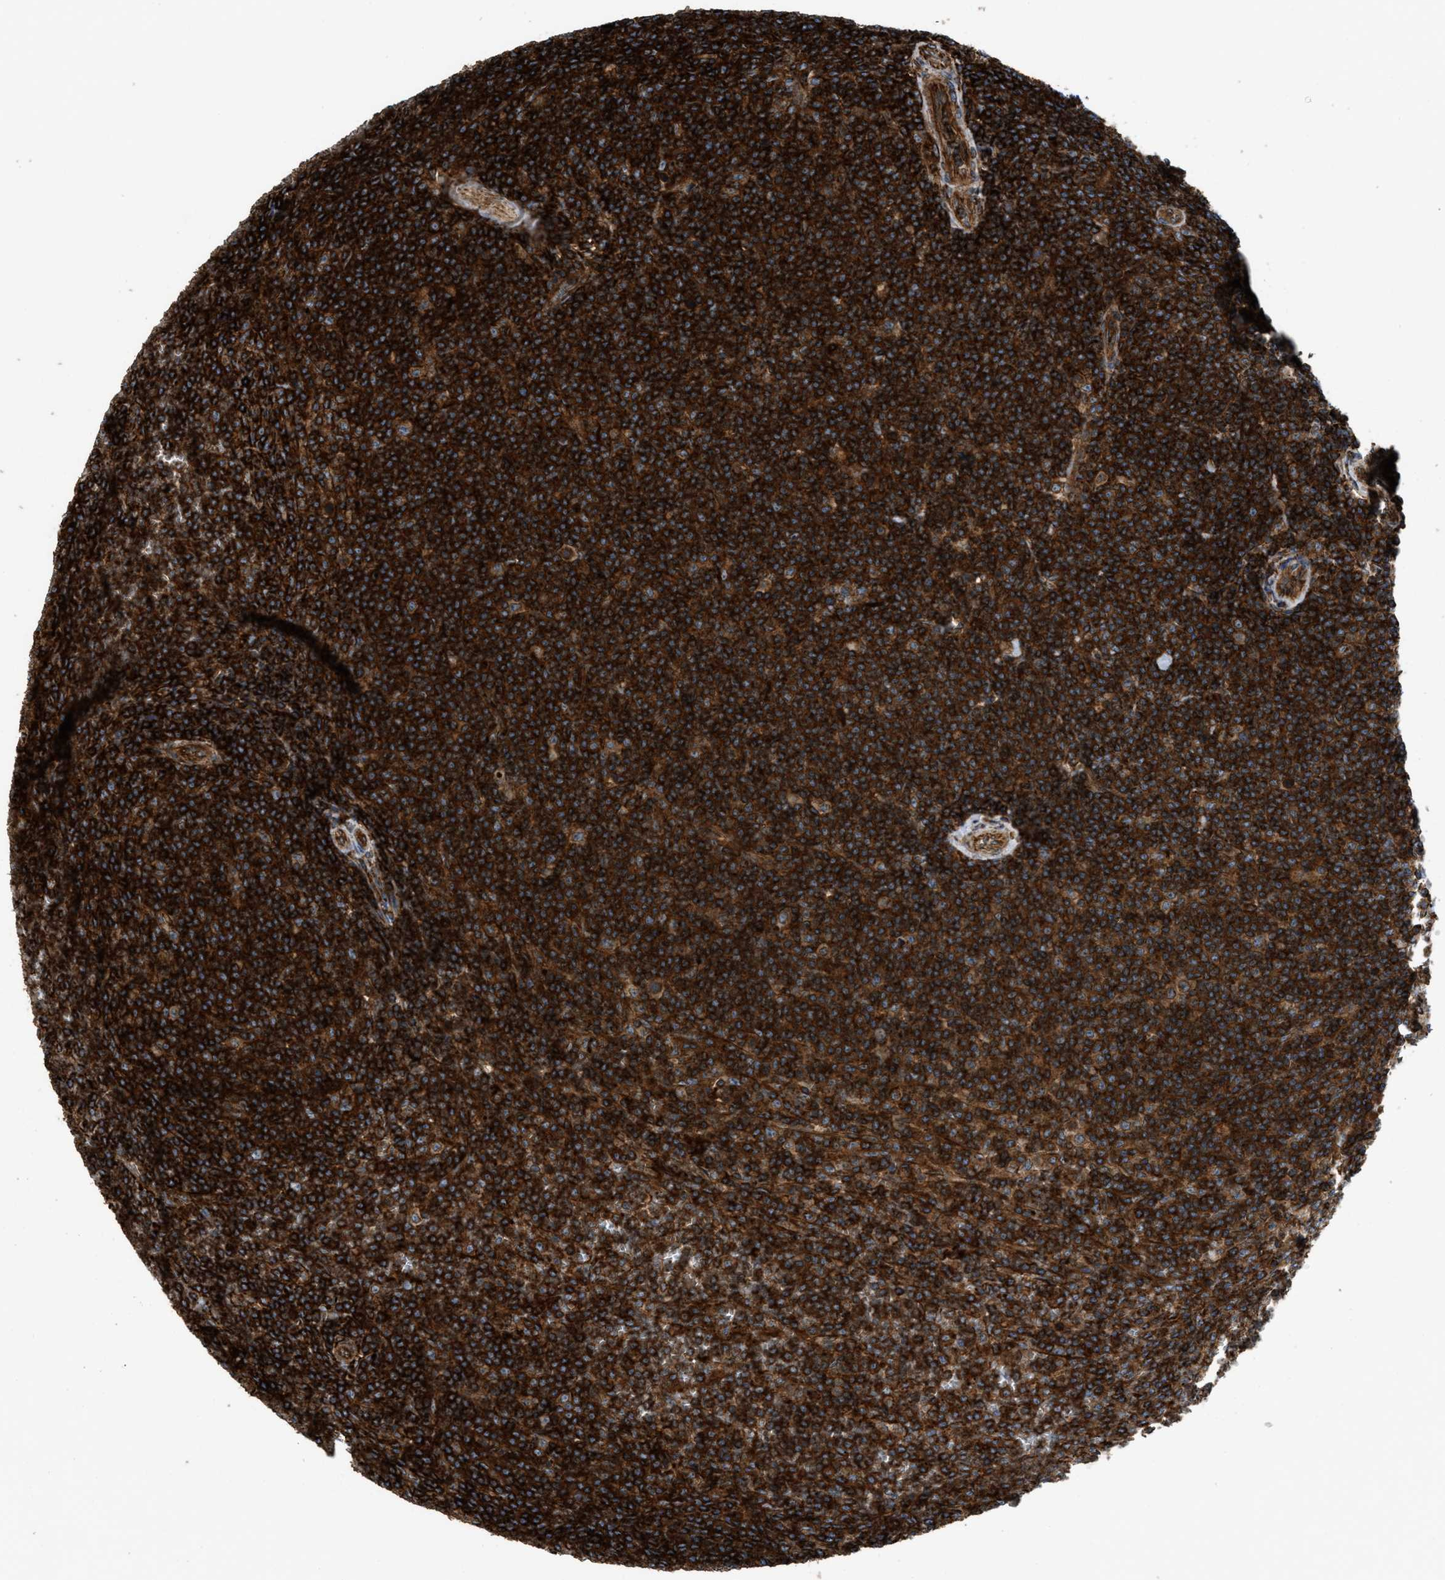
{"staining": {"intensity": "strong", "quantity": ">75%", "location": "cytoplasmic/membranous"}, "tissue": "lymphoma", "cell_type": "Tumor cells", "image_type": "cancer", "snomed": [{"axis": "morphology", "description": "Malignant lymphoma, non-Hodgkin's type, Low grade"}, {"axis": "topography", "description": "Spleen"}], "caption": "Brown immunohistochemical staining in low-grade malignant lymphoma, non-Hodgkin's type displays strong cytoplasmic/membranous positivity in approximately >75% of tumor cells.", "gene": "EGLN1", "patient": {"sex": "female", "age": 19}}